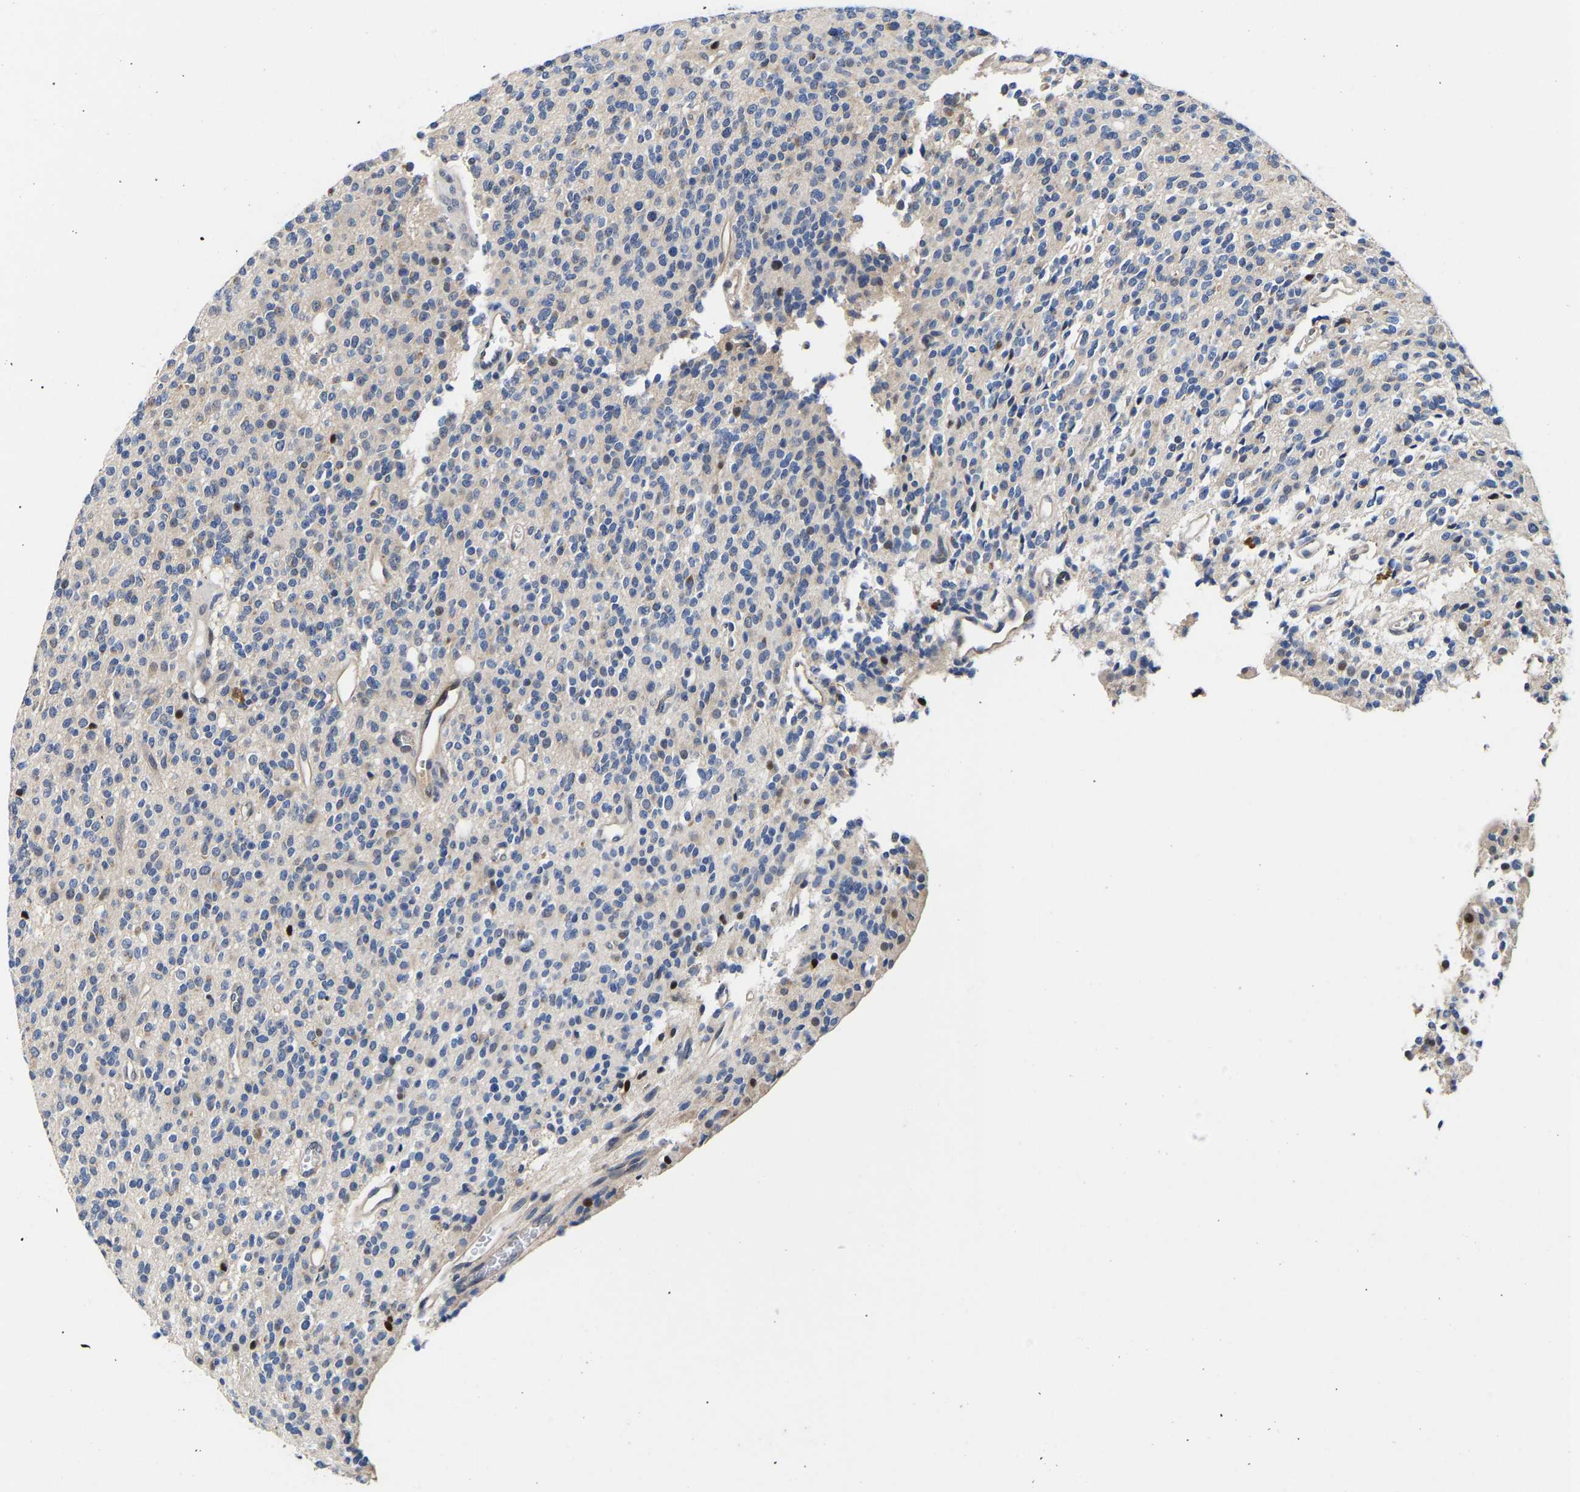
{"staining": {"intensity": "negative", "quantity": "none", "location": "none"}, "tissue": "glioma", "cell_type": "Tumor cells", "image_type": "cancer", "snomed": [{"axis": "morphology", "description": "Glioma, malignant, High grade"}, {"axis": "topography", "description": "Brain"}], "caption": "There is no significant staining in tumor cells of glioma.", "gene": "PTRHD1", "patient": {"sex": "male", "age": 34}}